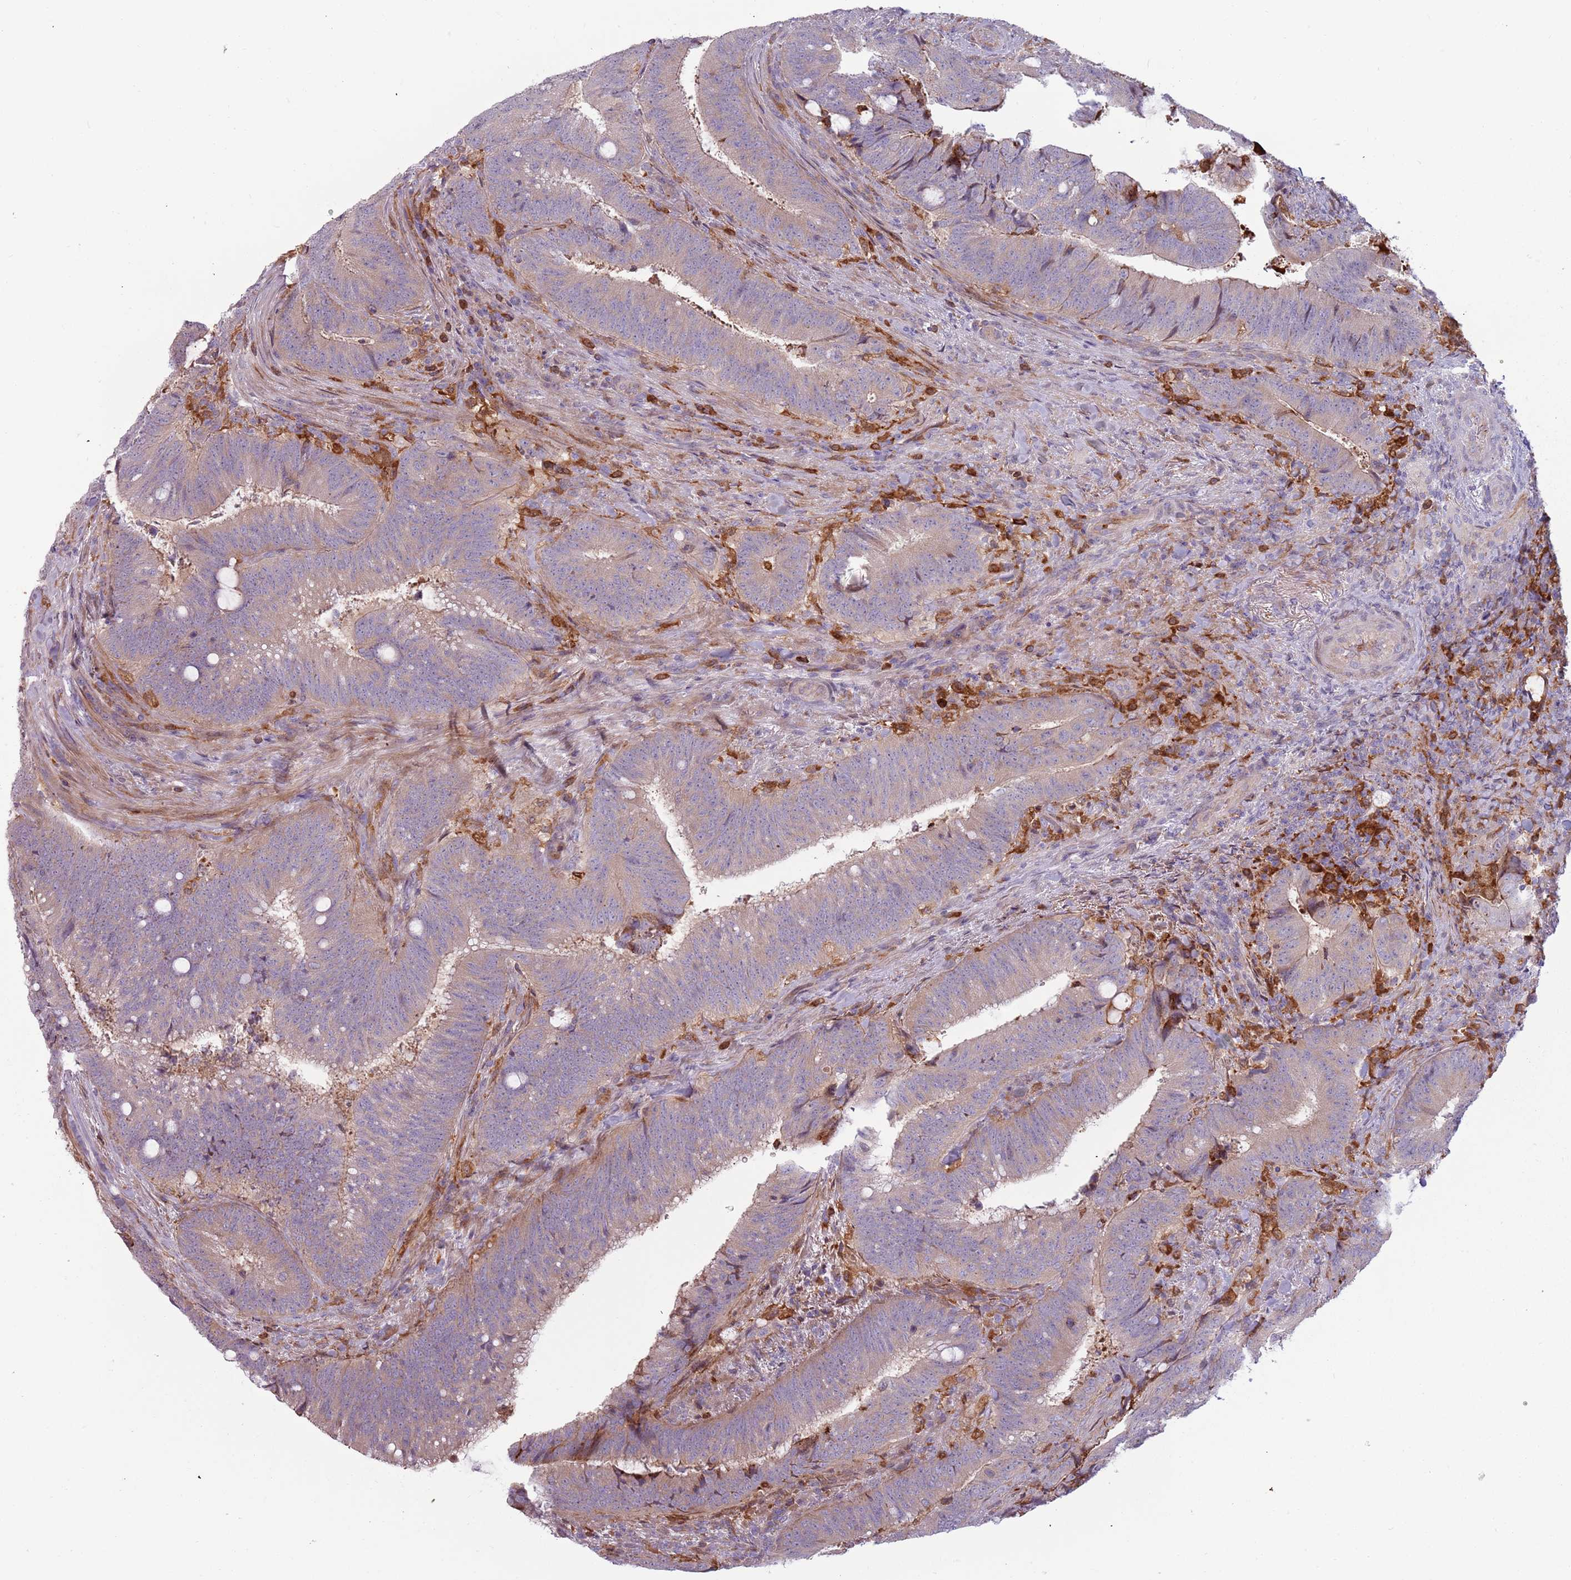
{"staining": {"intensity": "weak", "quantity": "25%-75%", "location": "cytoplasmic/membranous"}, "tissue": "colorectal cancer", "cell_type": "Tumor cells", "image_type": "cancer", "snomed": [{"axis": "morphology", "description": "Adenocarcinoma, NOS"}, {"axis": "topography", "description": "Colon"}], "caption": "Tumor cells display low levels of weak cytoplasmic/membranous staining in about 25%-75% of cells in human colorectal adenocarcinoma.", "gene": "NADK", "patient": {"sex": "female", "age": 43}}